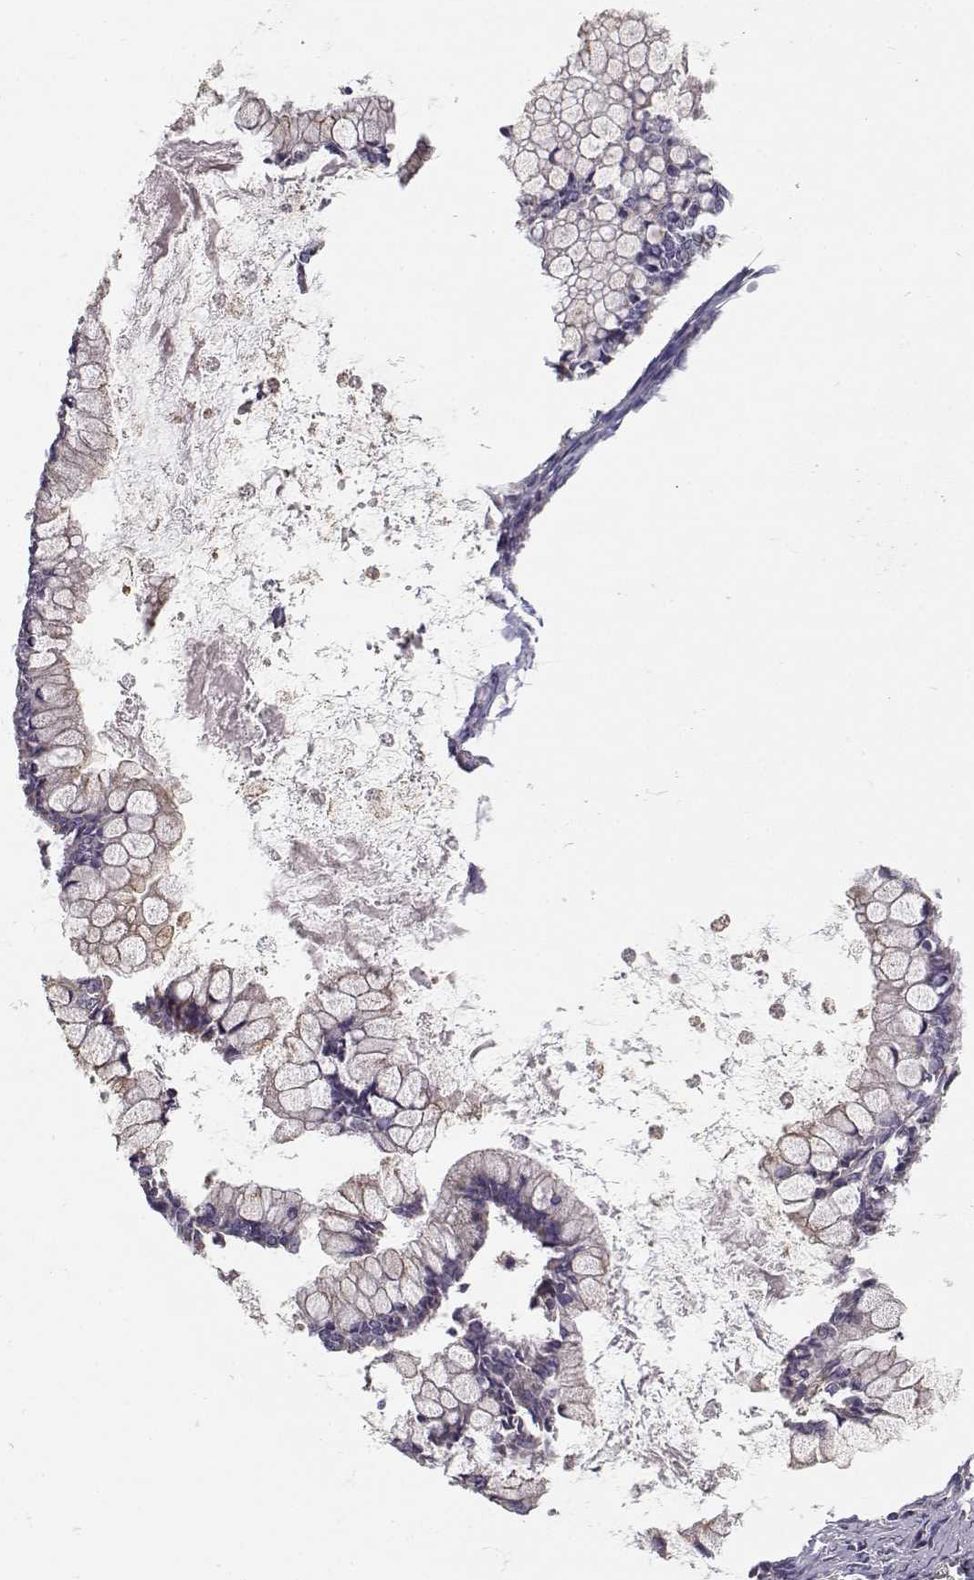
{"staining": {"intensity": "negative", "quantity": "none", "location": "none"}, "tissue": "ovarian cancer", "cell_type": "Tumor cells", "image_type": "cancer", "snomed": [{"axis": "morphology", "description": "Cystadenocarcinoma, mucinous, NOS"}, {"axis": "topography", "description": "Ovary"}], "caption": "An IHC histopathology image of ovarian mucinous cystadenocarcinoma is shown. There is no staining in tumor cells of ovarian mucinous cystadenocarcinoma. (DAB (3,3'-diaminobenzidine) immunohistochemistry (IHC), high magnification).", "gene": "ENTPD8", "patient": {"sex": "female", "age": 67}}